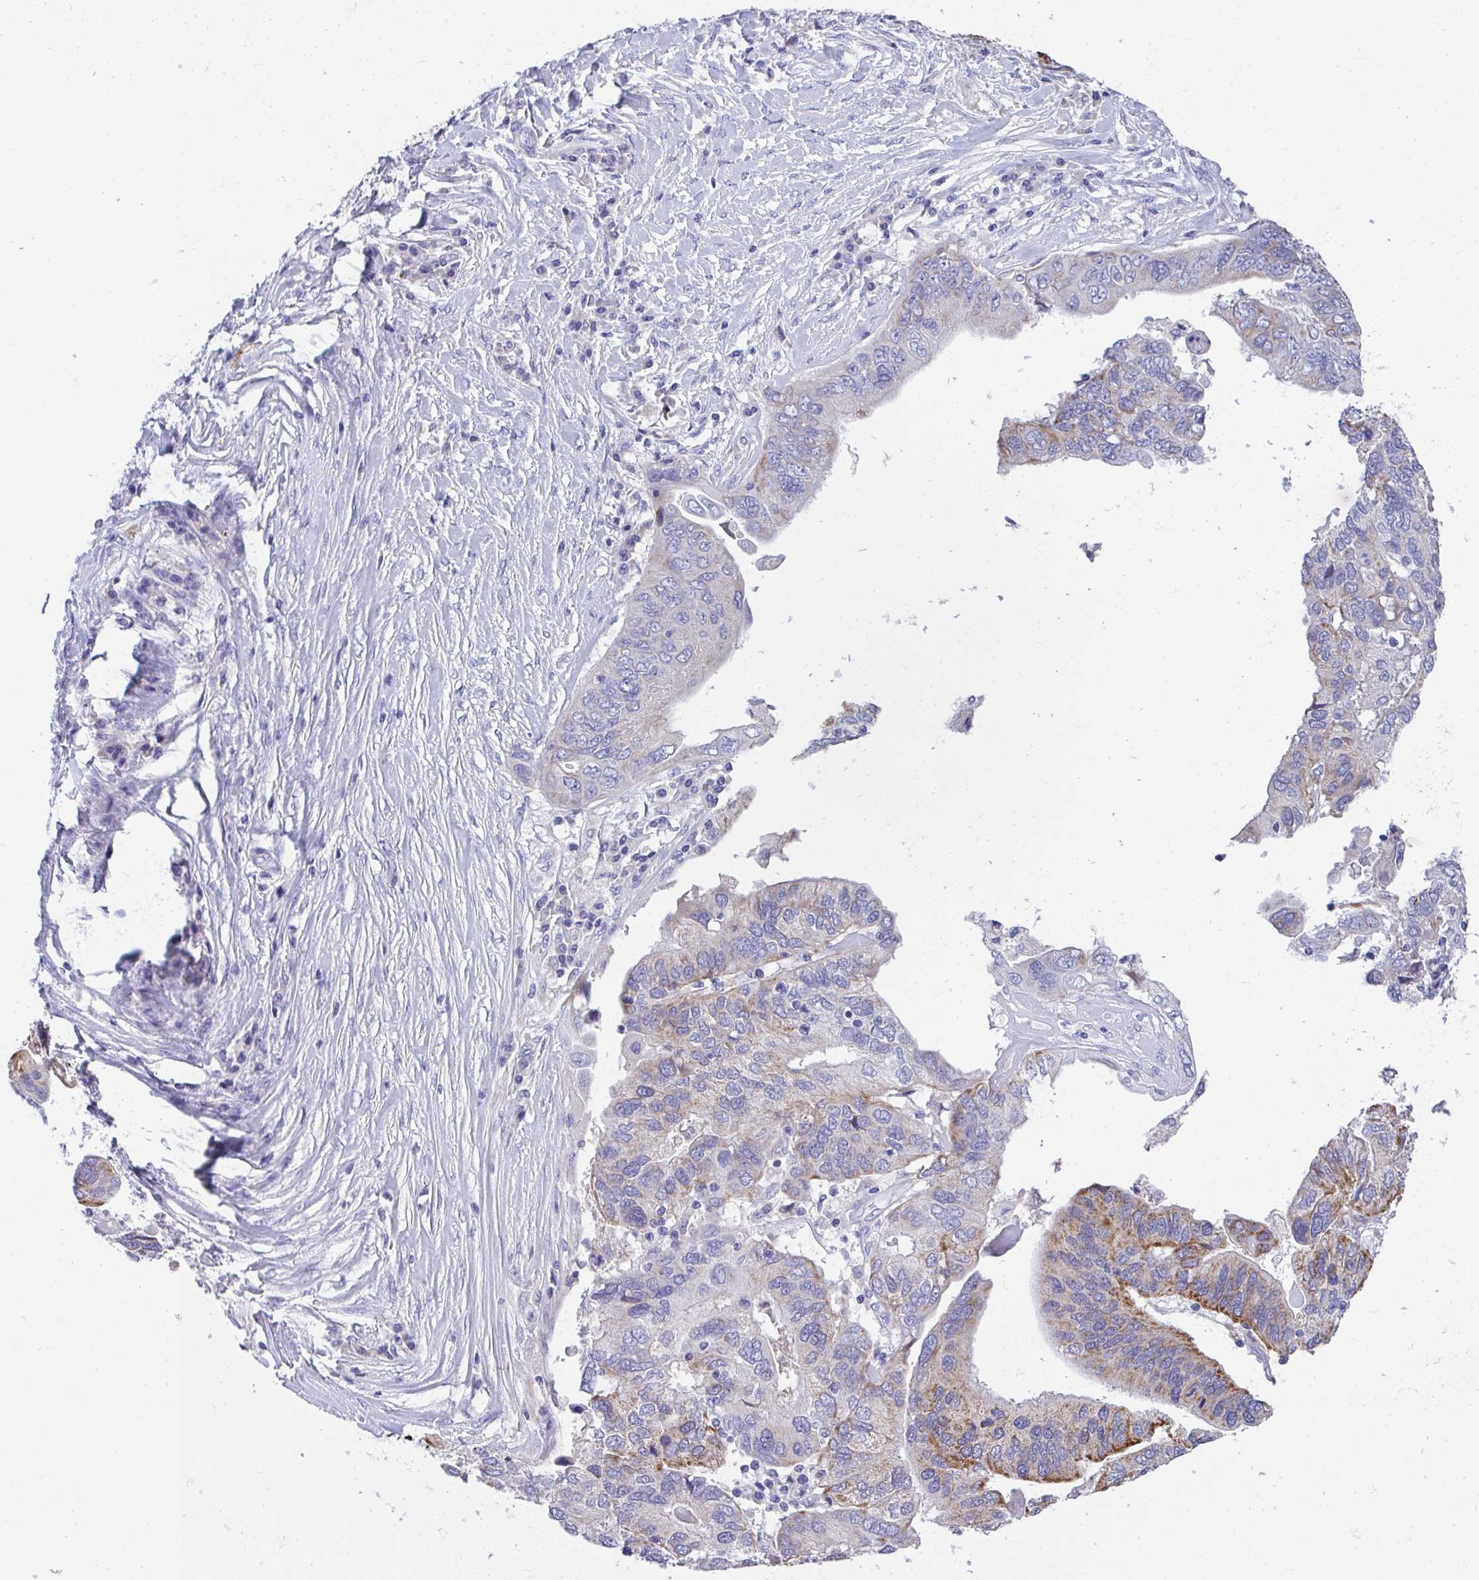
{"staining": {"intensity": "moderate", "quantity": "<25%", "location": "cytoplasmic/membranous"}, "tissue": "ovarian cancer", "cell_type": "Tumor cells", "image_type": "cancer", "snomed": [{"axis": "morphology", "description": "Cystadenocarcinoma, serous, NOS"}, {"axis": "topography", "description": "Ovary"}], "caption": "High-magnification brightfield microscopy of ovarian serous cystadenocarcinoma stained with DAB (brown) and counterstained with hematoxylin (blue). tumor cells exhibit moderate cytoplasmic/membranous staining is identified in about<25% of cells.", "gene": "COA5", "patient": {"sex": "female", "age": 79}}